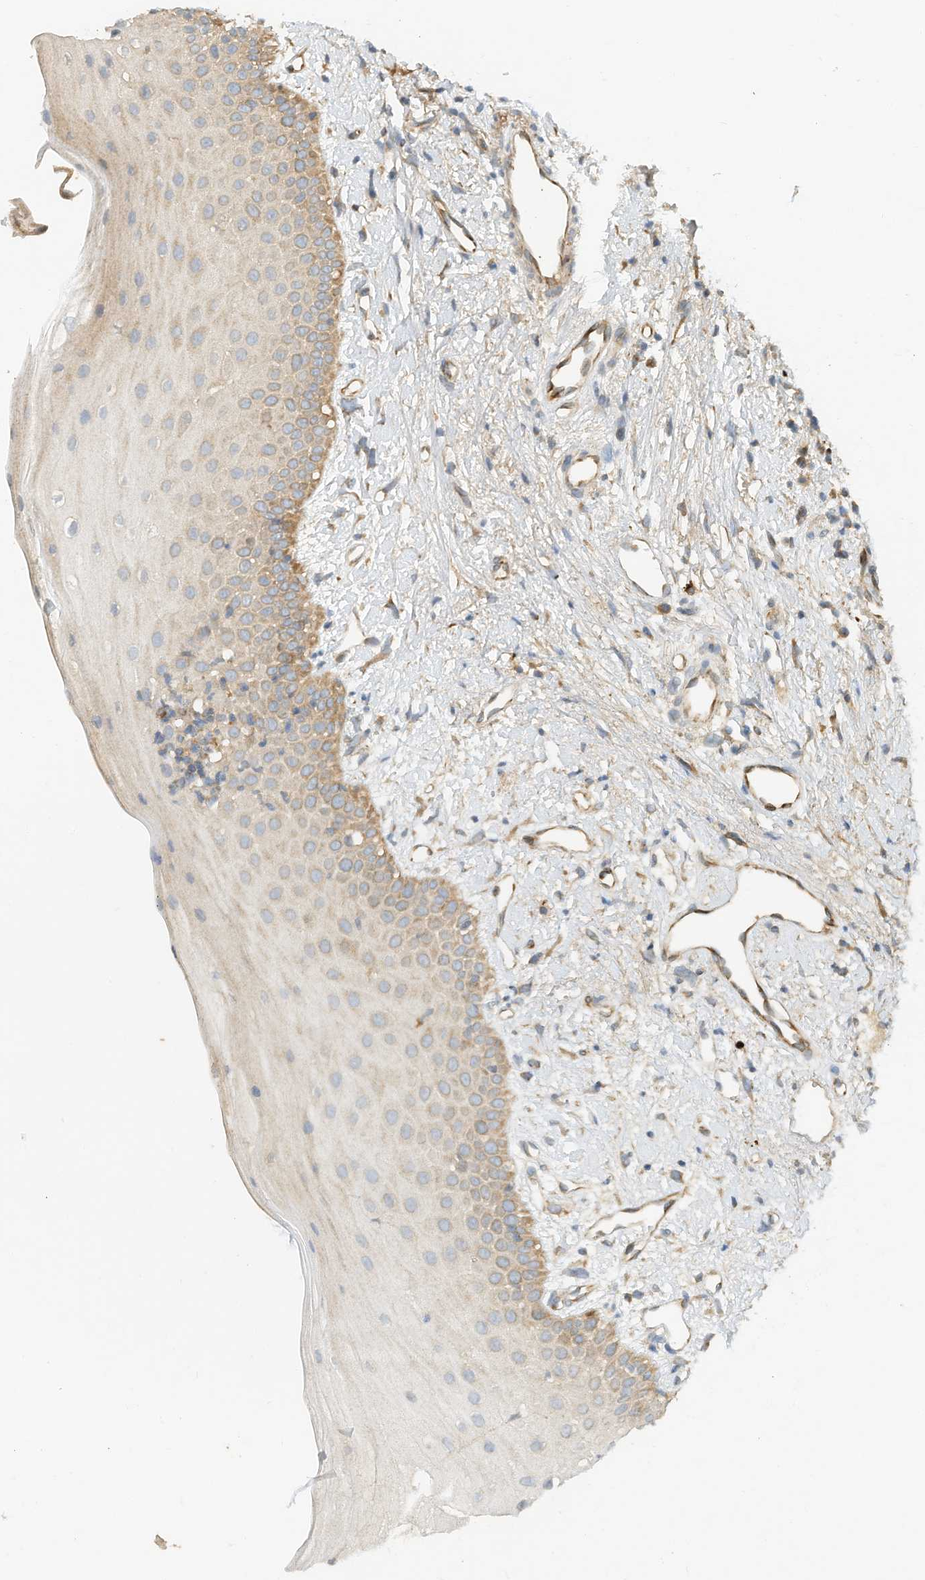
{"staining": {"intensity": "moderate", "quantity": "25%-75%", "location": "cytoplasmic/membranous"}, "tissue": "oral mucosa", "cell_type": "Squamous epithelial cells", "image_type": "normal", "snomed": [{"axis": "morphology", "description": "Normal tissue, NOS"}, {"axis": "topography", "description": "Oral tissue"}], "caption": "Immunohistochemical staining of benign oral mucosa displays moderate cytoplasmic/membranous protein expression in approximately 25%-75% of squamous epithelial cells.", "gene": "CPAMD8", "patient": {"sex": "female", "age": 63}}